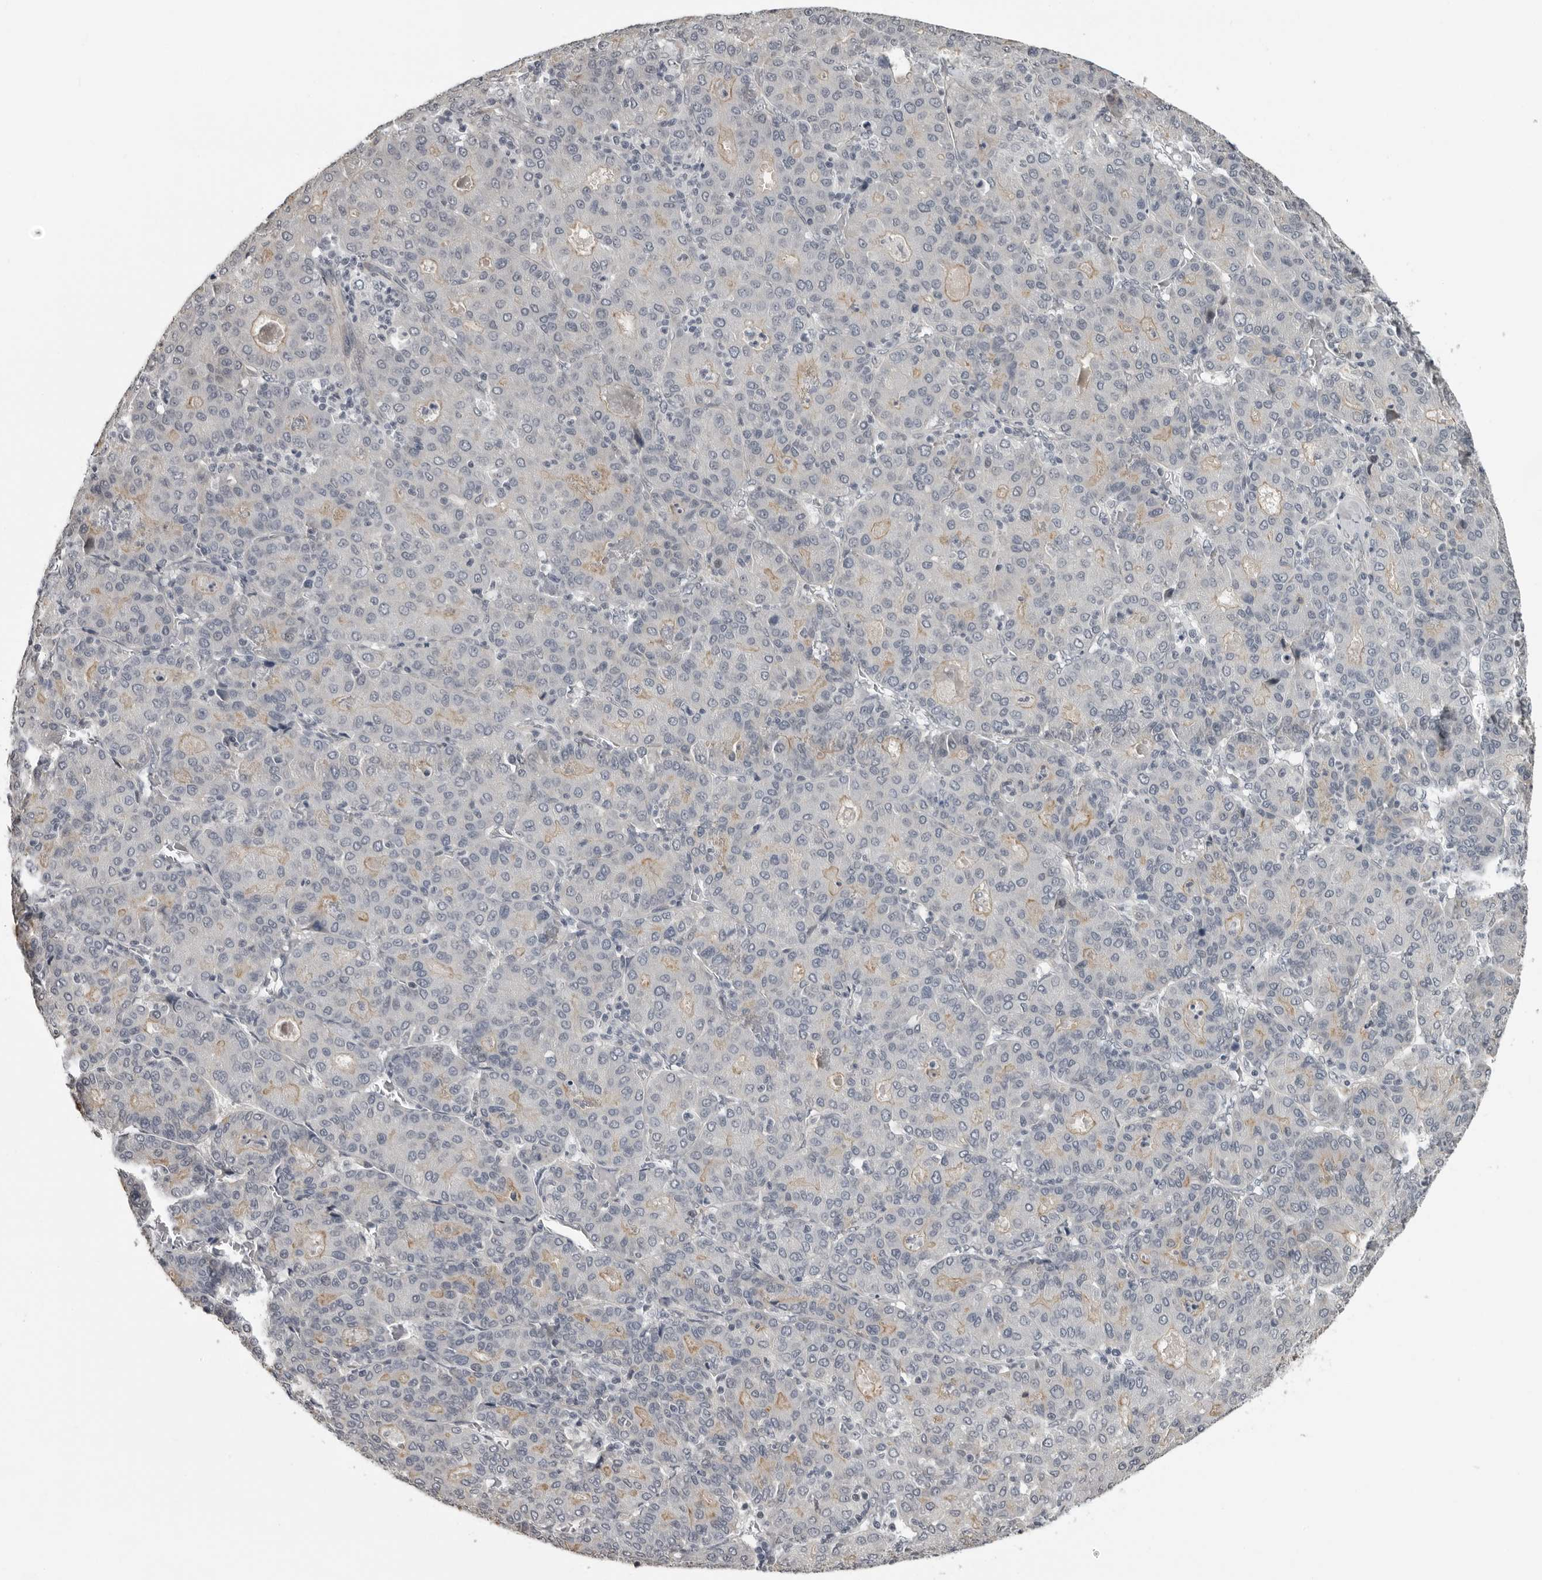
{"staining": {"intensity": "weak", "quantity": "<25%", "location": "cytoplasmic/membranous"}, "tissue": "liver cancer", "cell_type": "Tumor cells", "image_type": "cancer", "snomed": [{"axis": "morphology", "description": "Carcinoma, Hepatocellular, NOS"}, {"axis": "topography", "description": "Liver"}], "caption": "IHC of human liver hepatocellular carcinoma reveals no expression in tumor cells.", "gene": "PRRX2", "patient": {"sex": "male", "age": 65}}